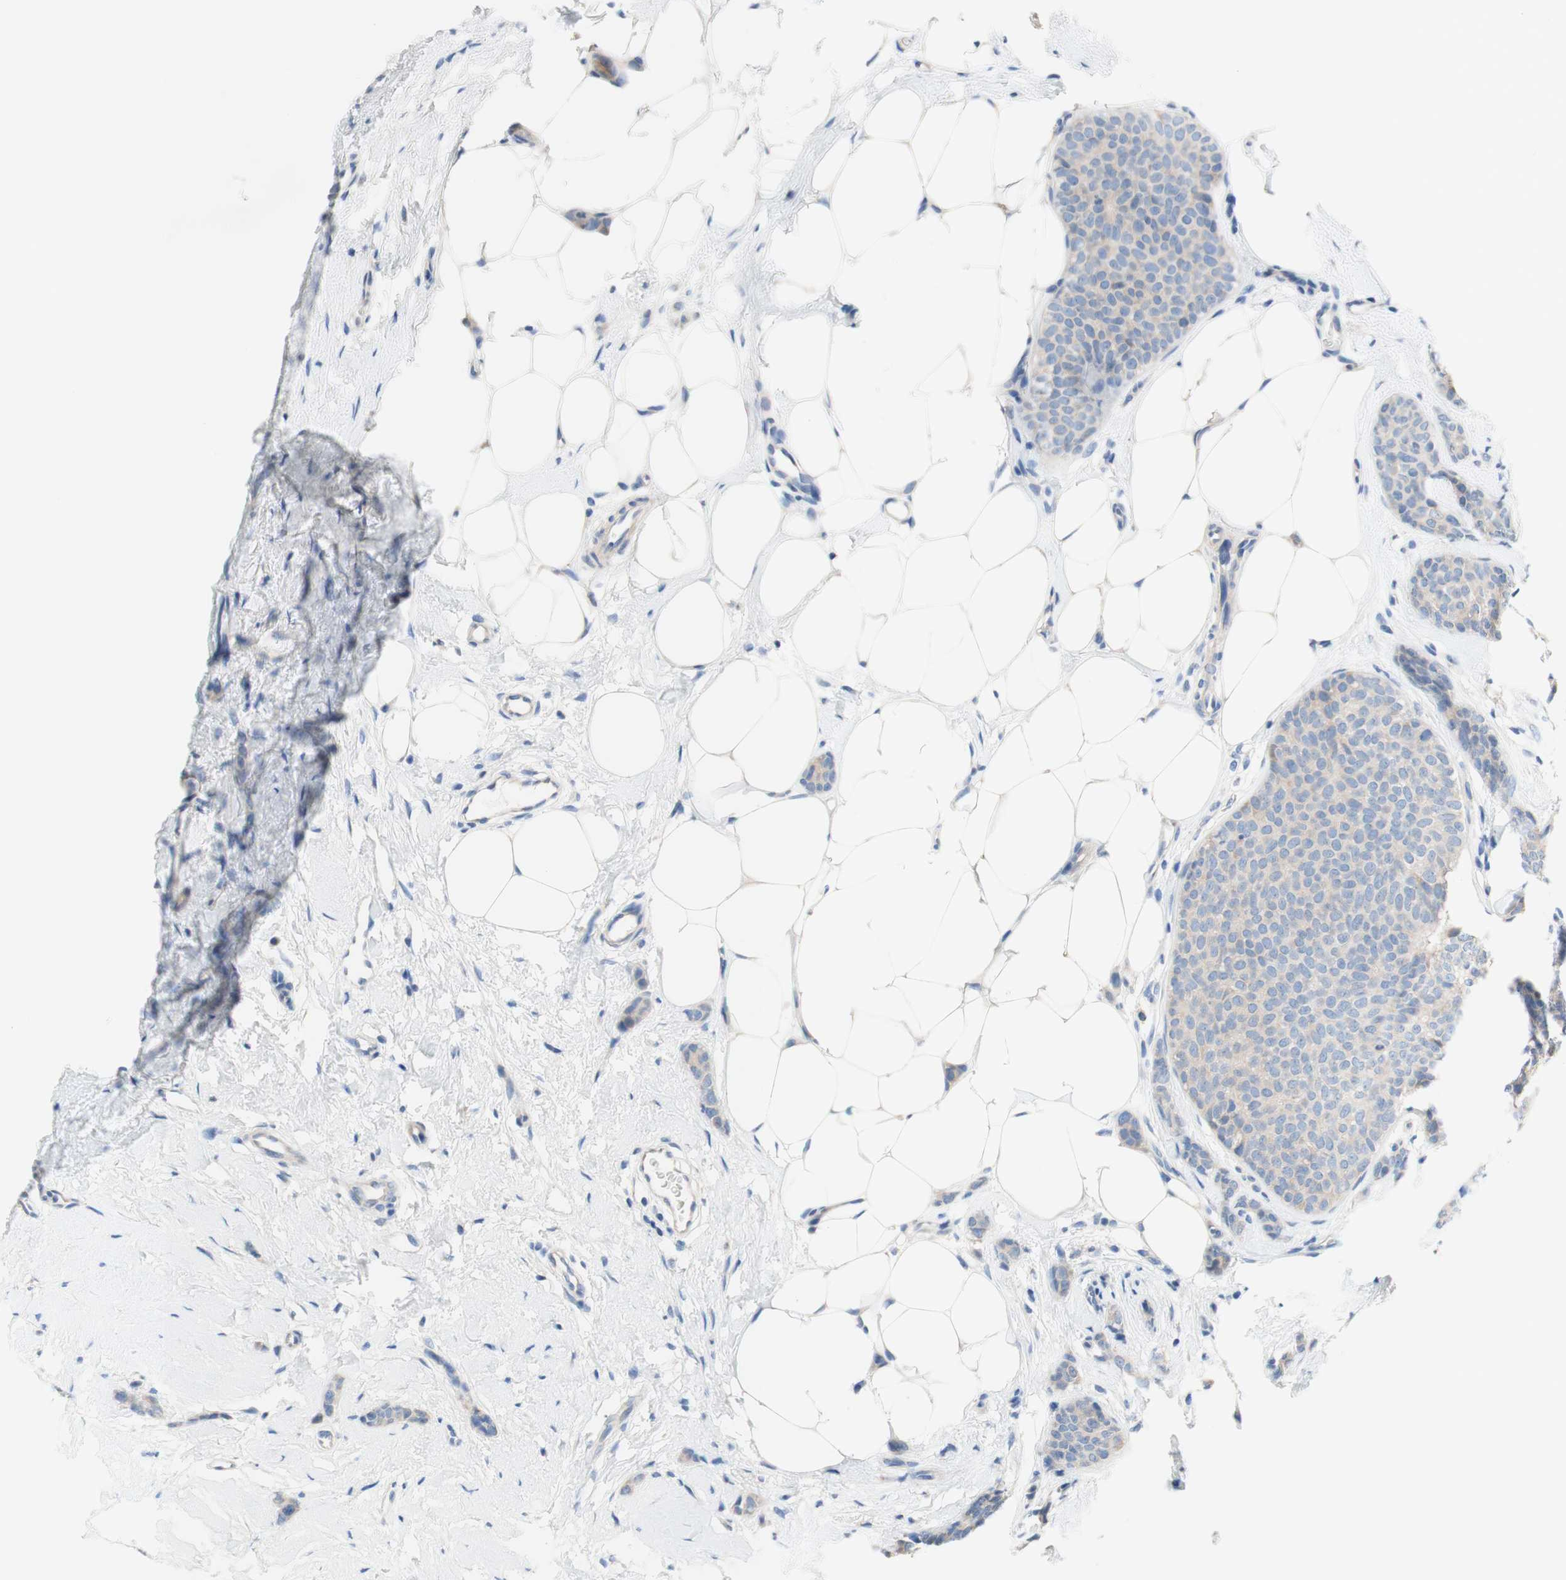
{"staining": {"intensity": "weak", "quantity": ">75%", "location": "cytoplasmic/membranous"}, "tissue": "breast cancer", "cell_type": "Tumor cells", "image_type": "cancer", "snomed": [{"axis": "morphology", "description": "Lobular carcinoma"}, {"axis": "topography", "description": "Skin"}, {"axis": "topography", "description": "Breast"}], "caption": "IHC photomicrograph of neoplastic tissue: breast cancer (lobular carcinoma) stained using IHC shows low levels of weak protein expression localized specifically in the cytoplasmic/membranous of tumor cells, appearing as a cytoplasmic/membranous brown color.", "gene": "F3", "patient": {"sex": "female", "age": 46}}